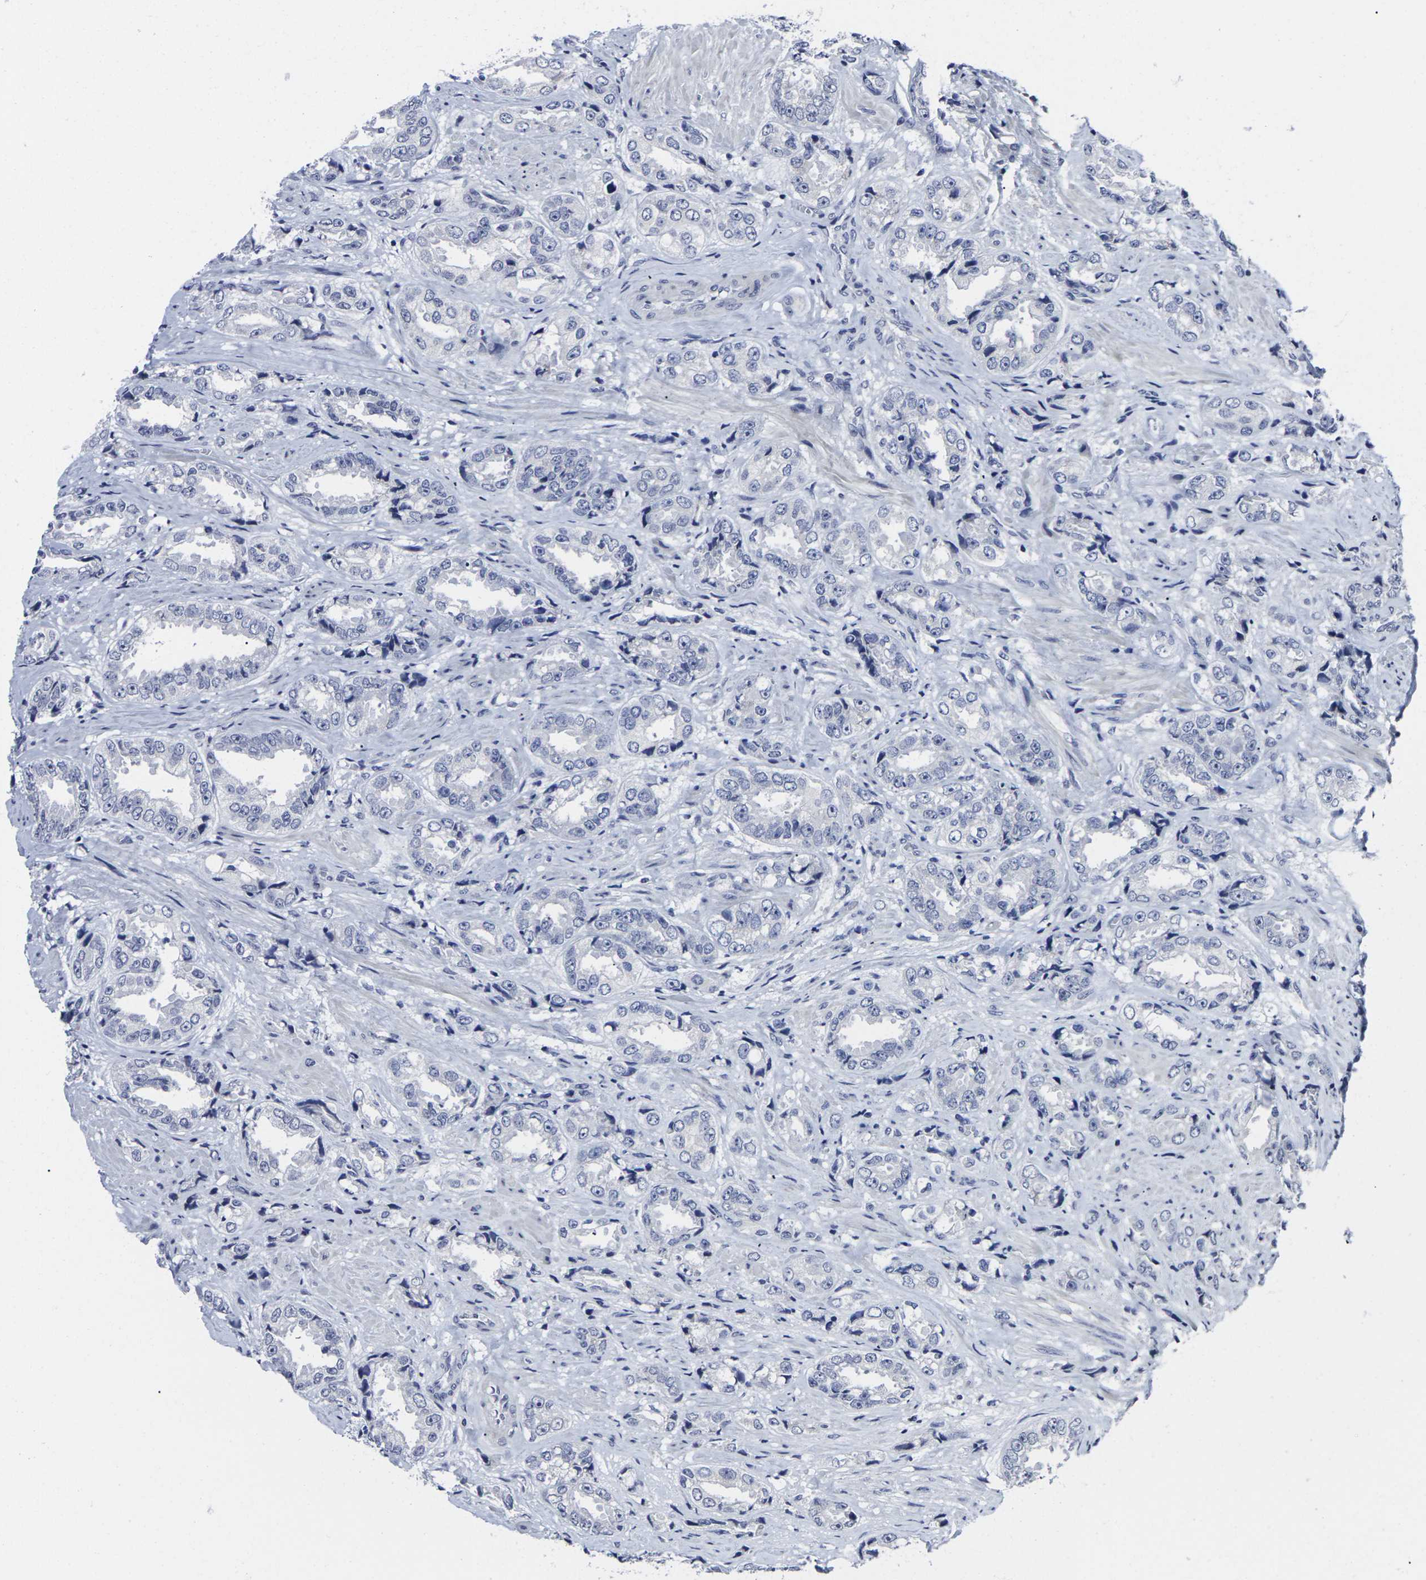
{"staining": {"intensity": "negative", "quantity": "none", "location": "none"}, "tissue": "prostate cancer", "cell_type": "Tumor cells", "image_type": "cancer", "snomed": [{"axis": "morphology", "description": "Adenocarcinoma, High grade"}, {"axis": "topography", "description": "Prostate"}], "caption": "DAB (3,3'-diaminobenzidine) immunohistochemical staining of human high-grade adenocarcinoma (prostate) displays no significant positivity in tumor cells.", "gene": "MSANTD4", "patient": {"sex": "male", "age": 61}}